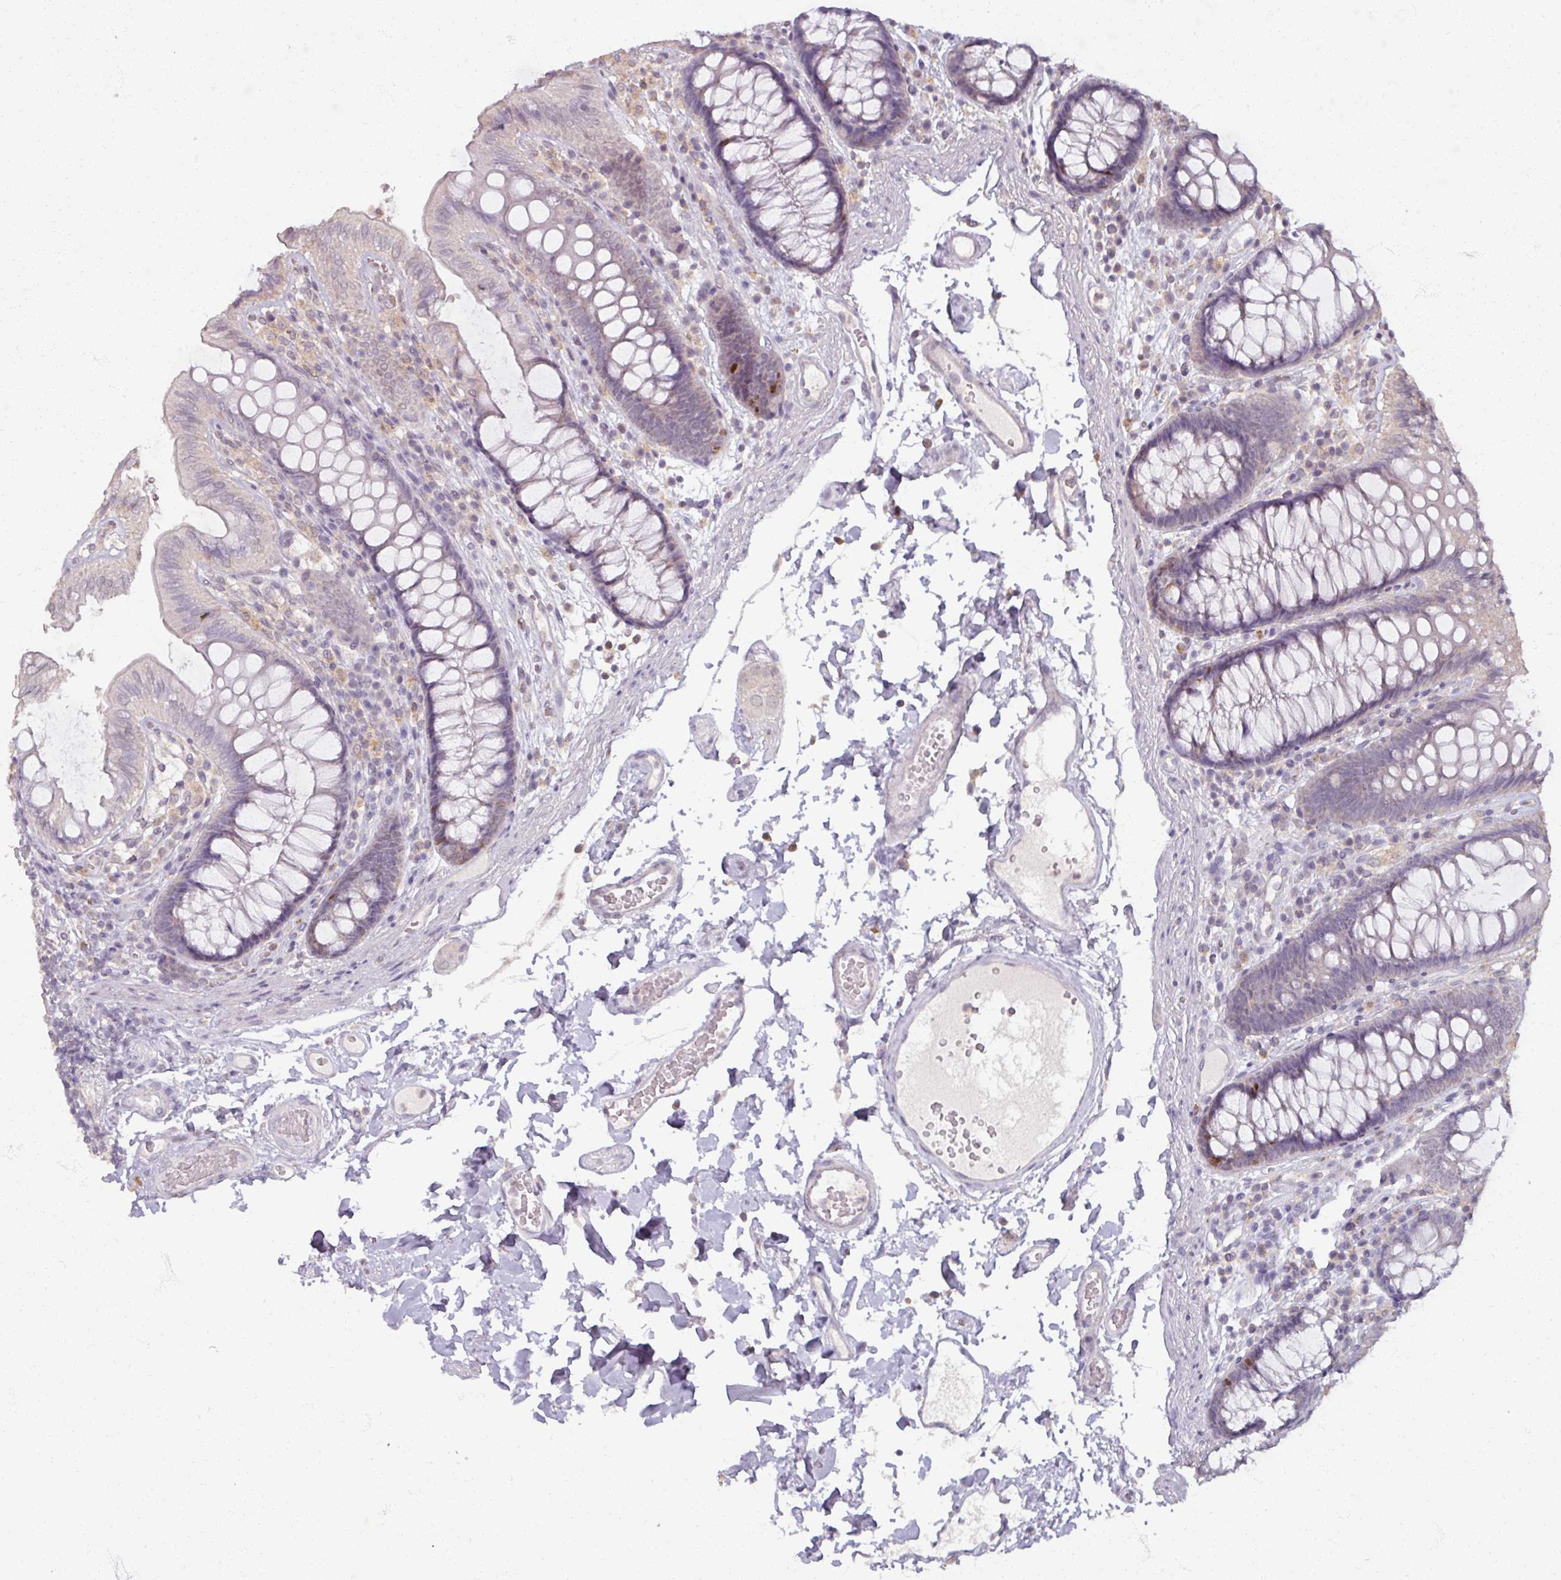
{"staining": {"intensity": "negative", "quantity": "none", "location": "none"}, "tissue": "colon", "cell_type": "Endothelial cells", "image_type": "normal", "snomed": [{"axis": "morphology", "description": "Normal tissue, NOS"}, {"axis": "topography", "description": "Colon"}], "caption": "This is a micrograph of immunohistochemistry staining of benign colon, which shows no positivity in endothelial cells. The staining is performed using DAB brown chromogen with nuclei counter-stained in using hematoxylin.", "gene": "SOX11", "patient": {"sex": "male", "age": 84}}